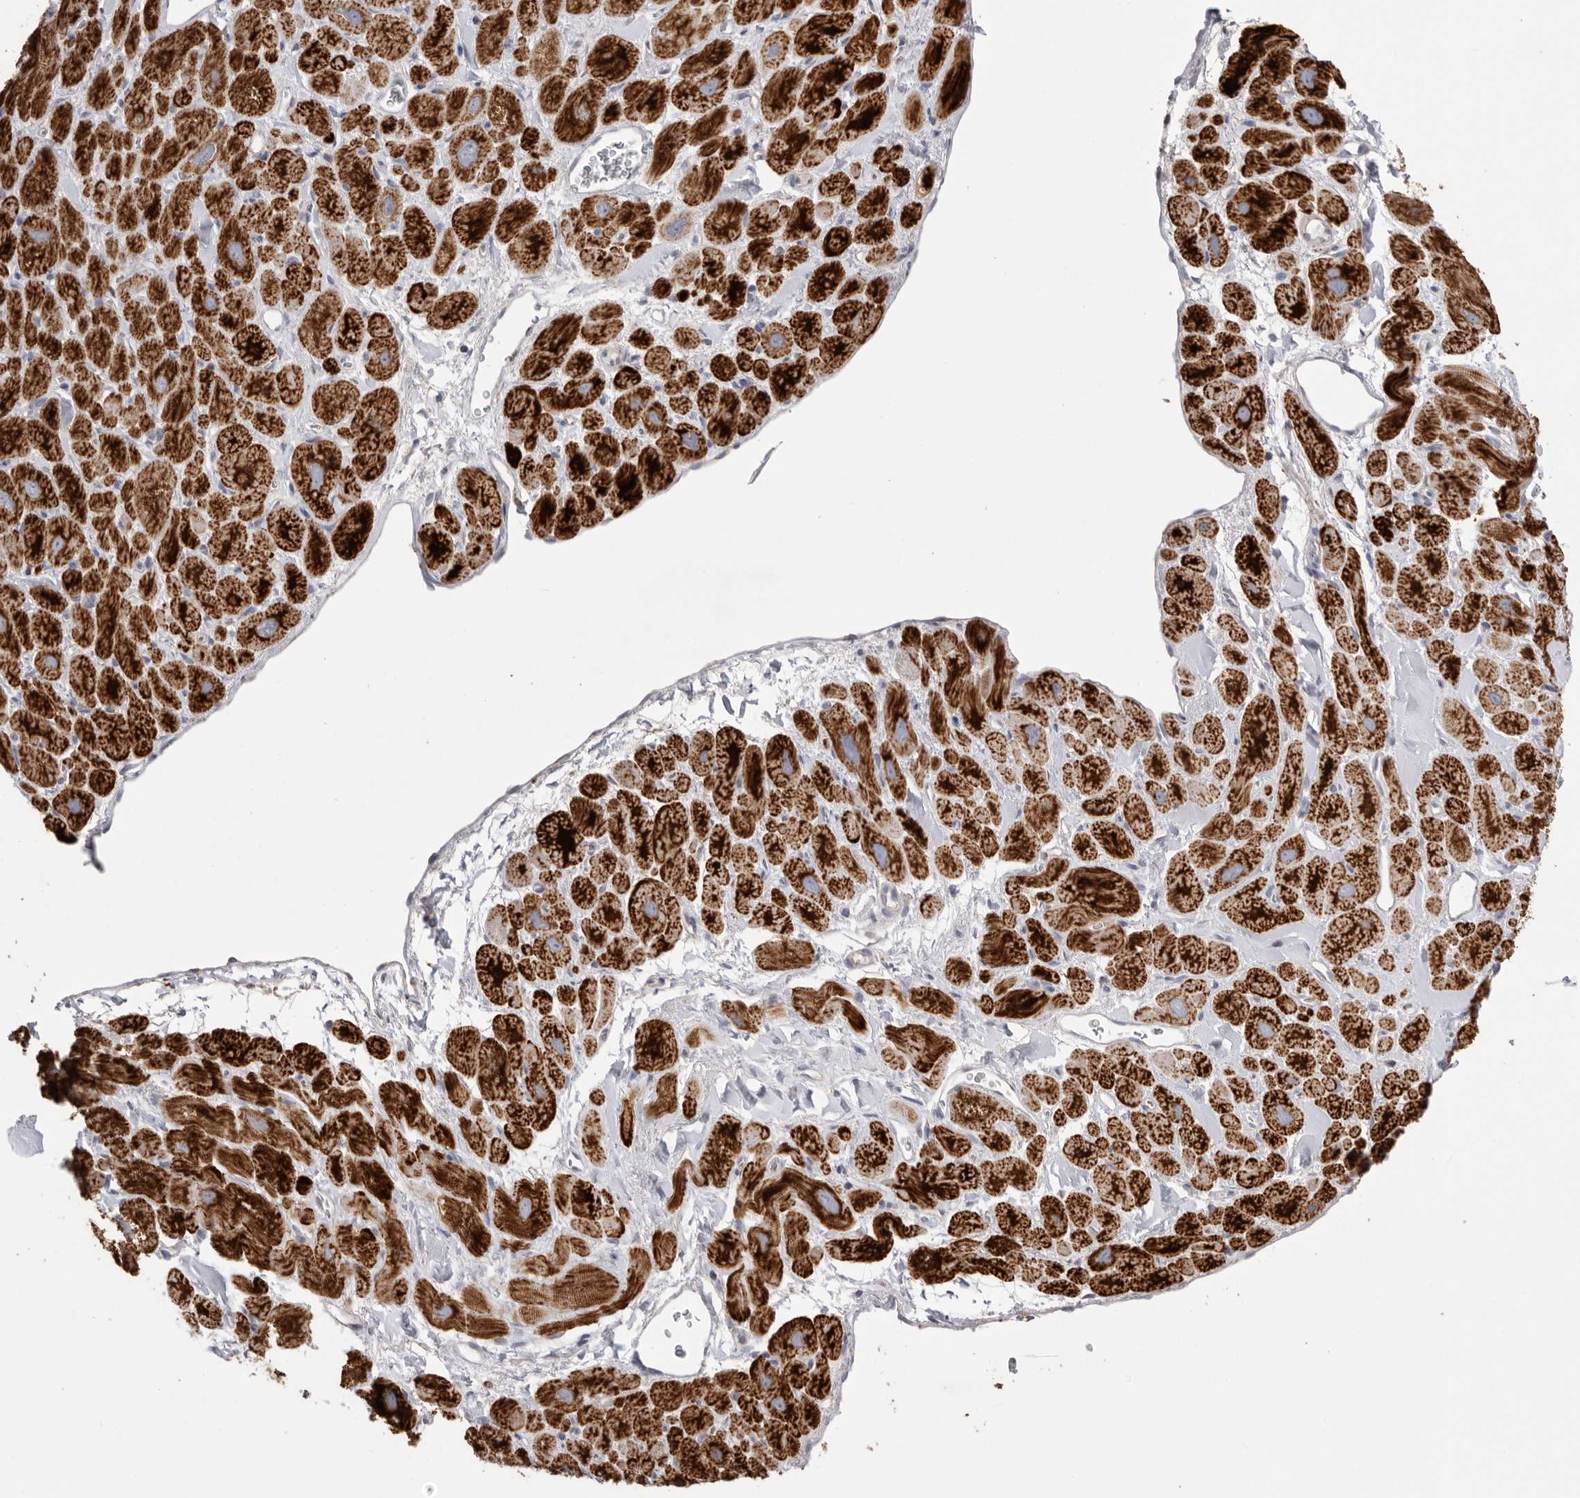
{"staining": {"intensity": "strong", "quantity": ">75%", "location": "cytoplasmic/membranous"}, "tissue": "heart muscle", "cell_type": "Cardiomyocytes", "image_type": "normal", "snomed": [{"axis": "morphology", "description": "Normal tissue, NOS"}, {"axis": "topography", "description": "Heart"}], "caption": "Immunohistochemistry (IHC) image of unremarkable heart muscle: human heart muscle stained using IHC shows high levels of strong protein expression localized specifically in the cytoplasmic/membranous of cardiomyocytes, appearing as a cytoplasmic/membranous brown color.", "gene": "VDAC3", "patient": {"sex": "male", "age": 49}}